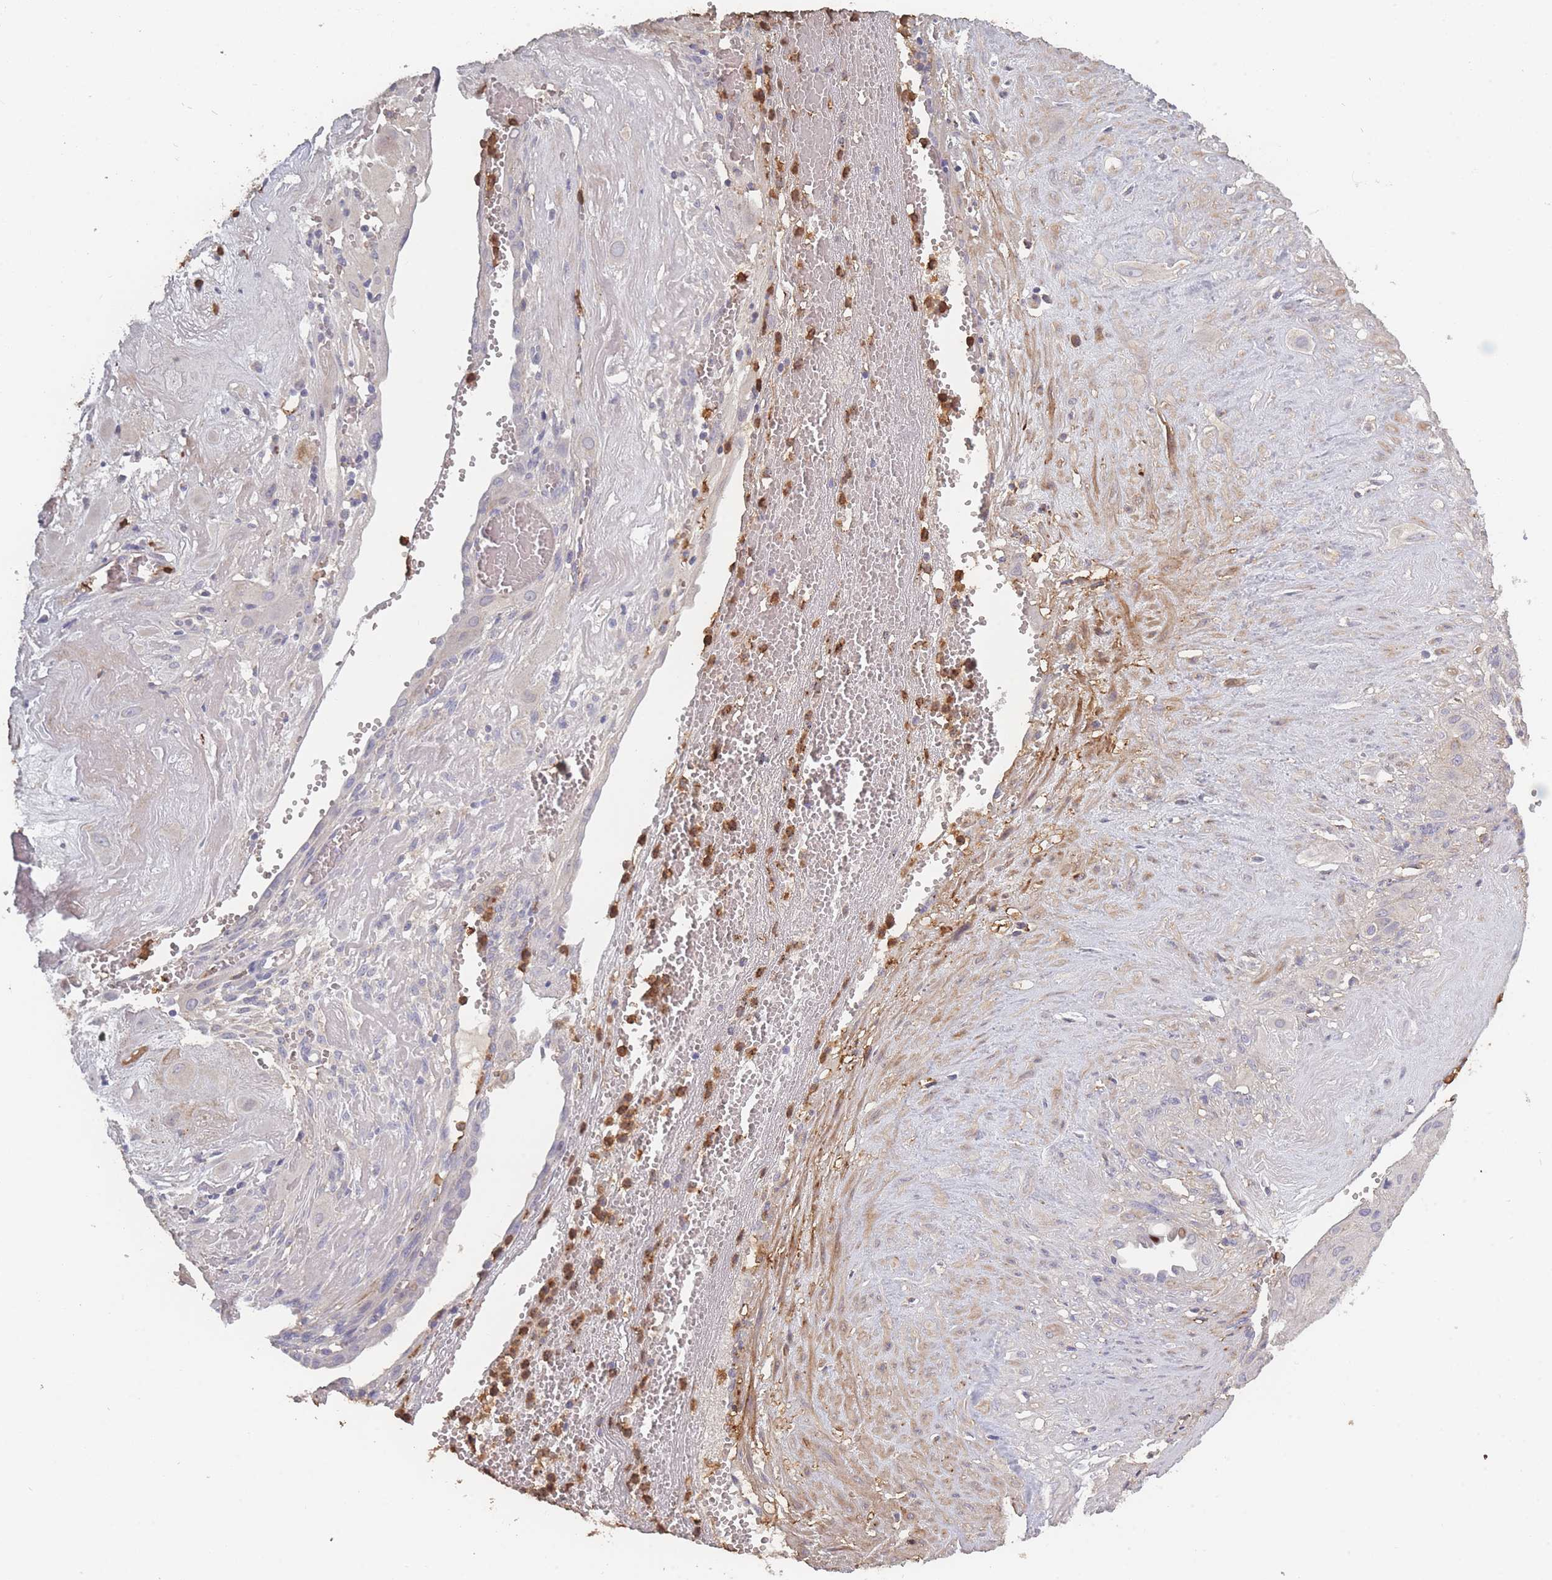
{"staining": {"intensity": "negative", "quantity": "none", "location": "none"}, "tissue": "cervical cancer", "cell_type": "Tumor cells", "image_type": "cancer", "snomed": [{"axis": "morphology", "description": "Squamous cell carcinoma, NOS"}, {"axis": "topography", "description": "Cervix"}], "caption": "Photomicrograph shows no protein staining in tumor cells of cervical cancer tissue.", "gene": "BST1", "patient": {"sex": "female", "age": 34}}